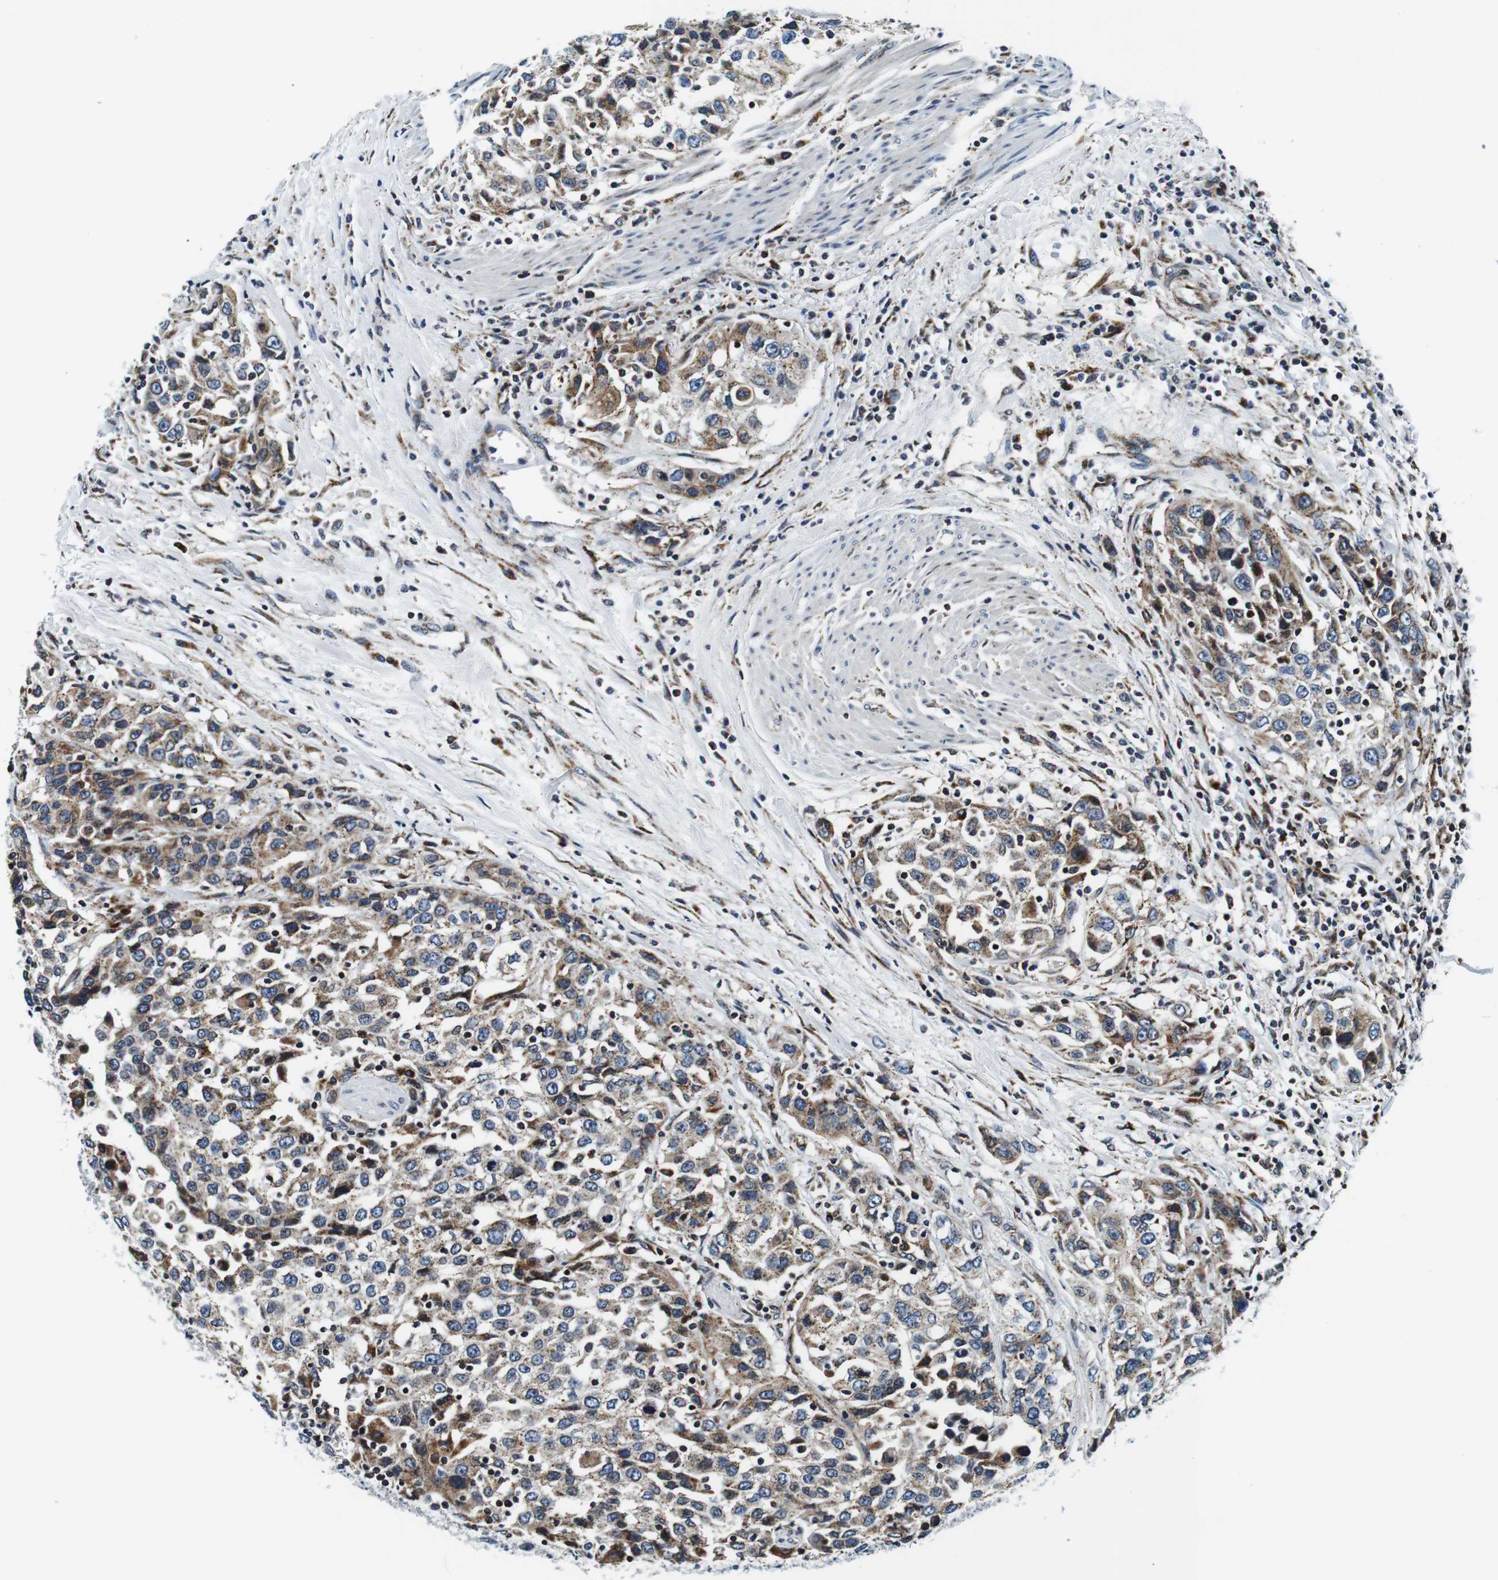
{"staining": {"intensity": "weak", "quantity": "25%-75%", "location": "cytoplasmic/membranous"}, "tissue": "urothelial cancer", "cell_type": "Tumor cells", "image_type": "cancer", "snomed": [{"axis": "morphology", "description": "Urothelial carcinoma, High grade"}, {"axis": "topography", "description": "Urinary bladder"}], "caption": "About 25%-75% of tumor cells in human urothelial cancer demonstrate weak cytoplasmic/membranous protein positivity as visualized by brown immunohistochemical staining.", "gene": "FAR2", "patient": {"sex": "female", "age": 80}}